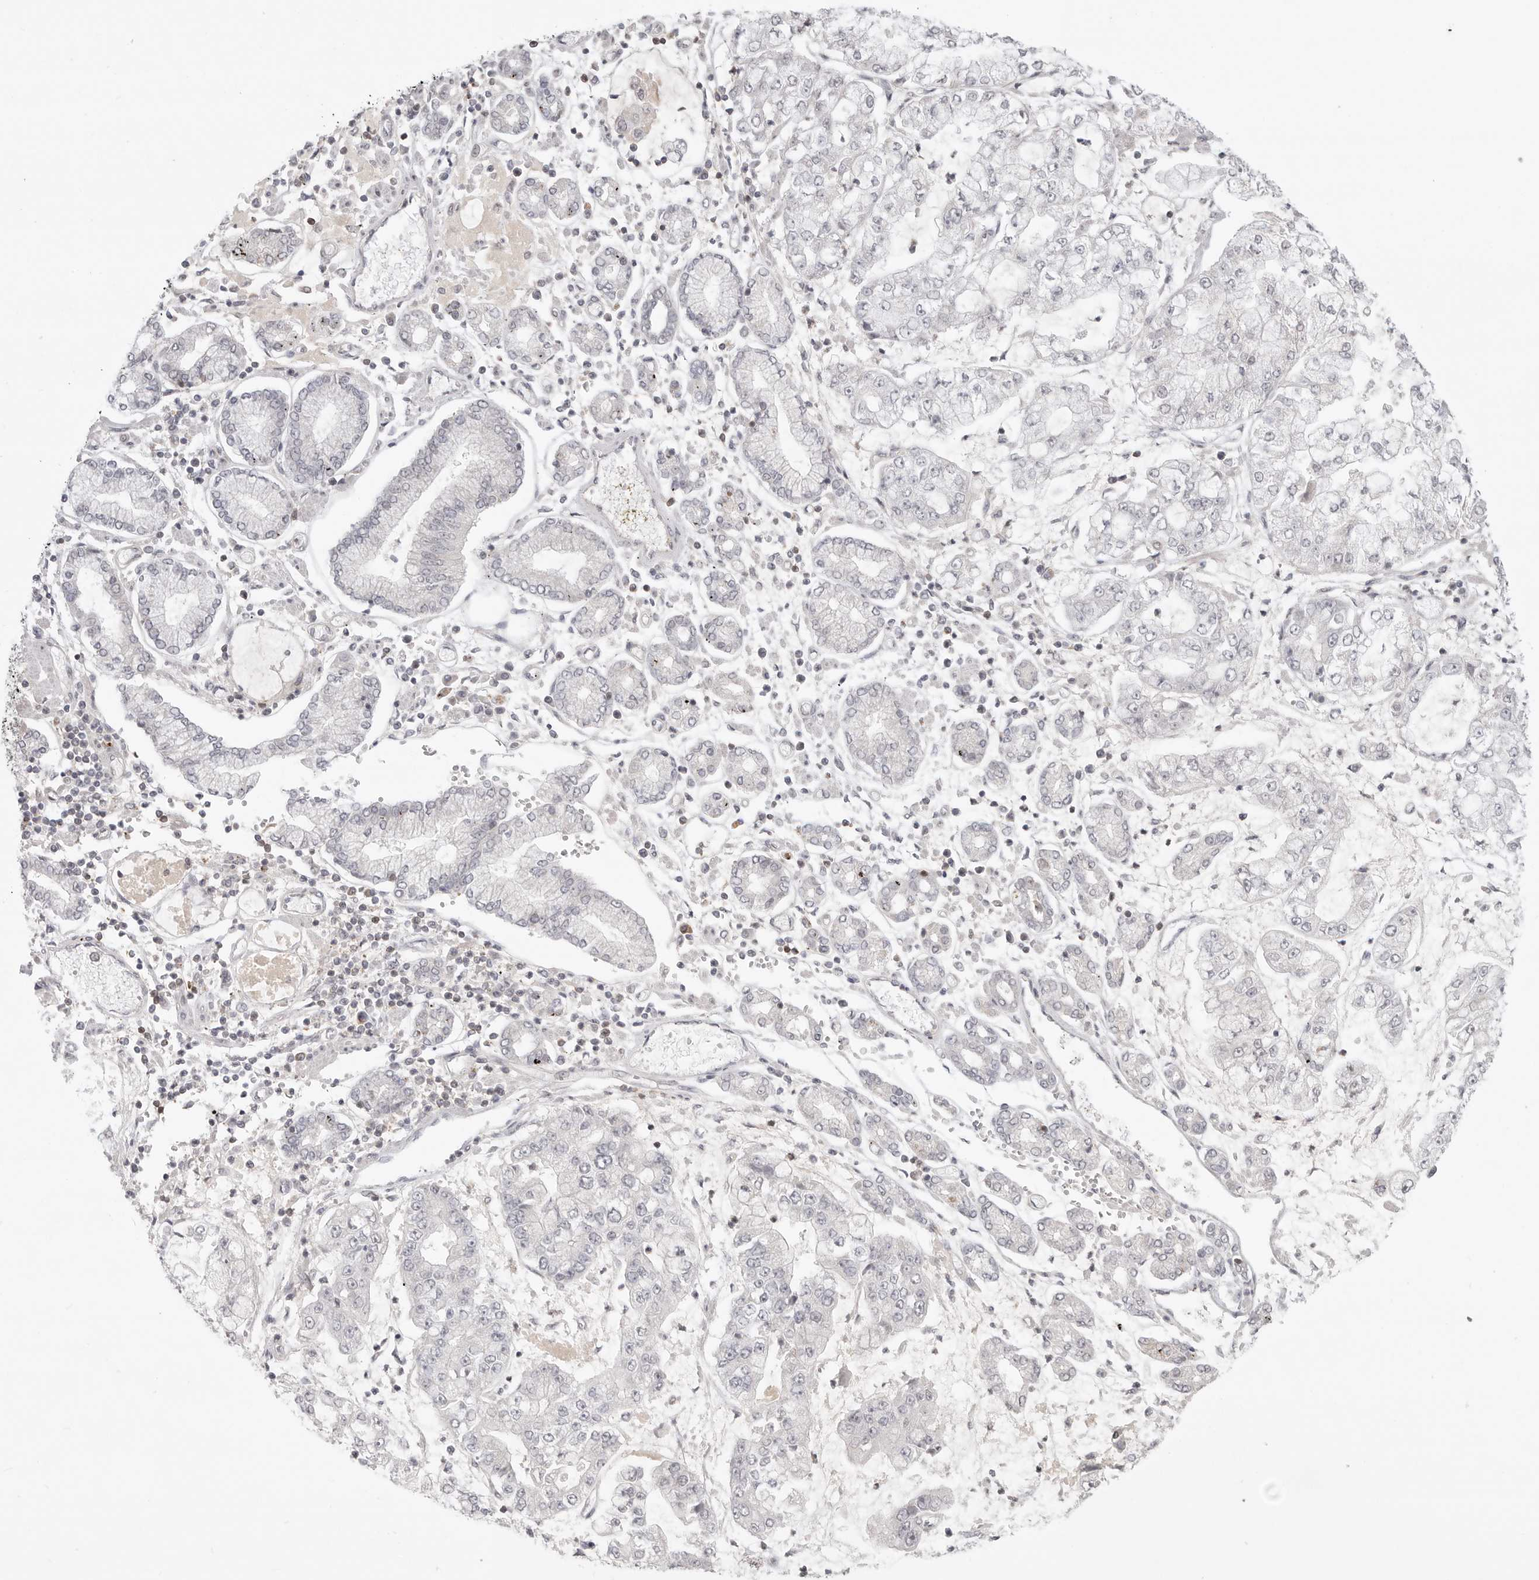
{"staining": {"intensity": "negative", "quantity": "none", "location": "none"}, "tissue": "stomach cancer", "cell_type": "Tumor cells", "image_type": "cancer", "snomed": [{"axis": "morphology", "description": "Adenocarcinoma, NOS"}, {"axis": "topography", "description": "Stomach"}], "caption": "Adenocarcinoma (stomach) was stained to show a protein in brown. There is no significant positivity in tumor cells.", "gene": "SH3KBP1", "patient": {"sex": "male", "age": 76}}